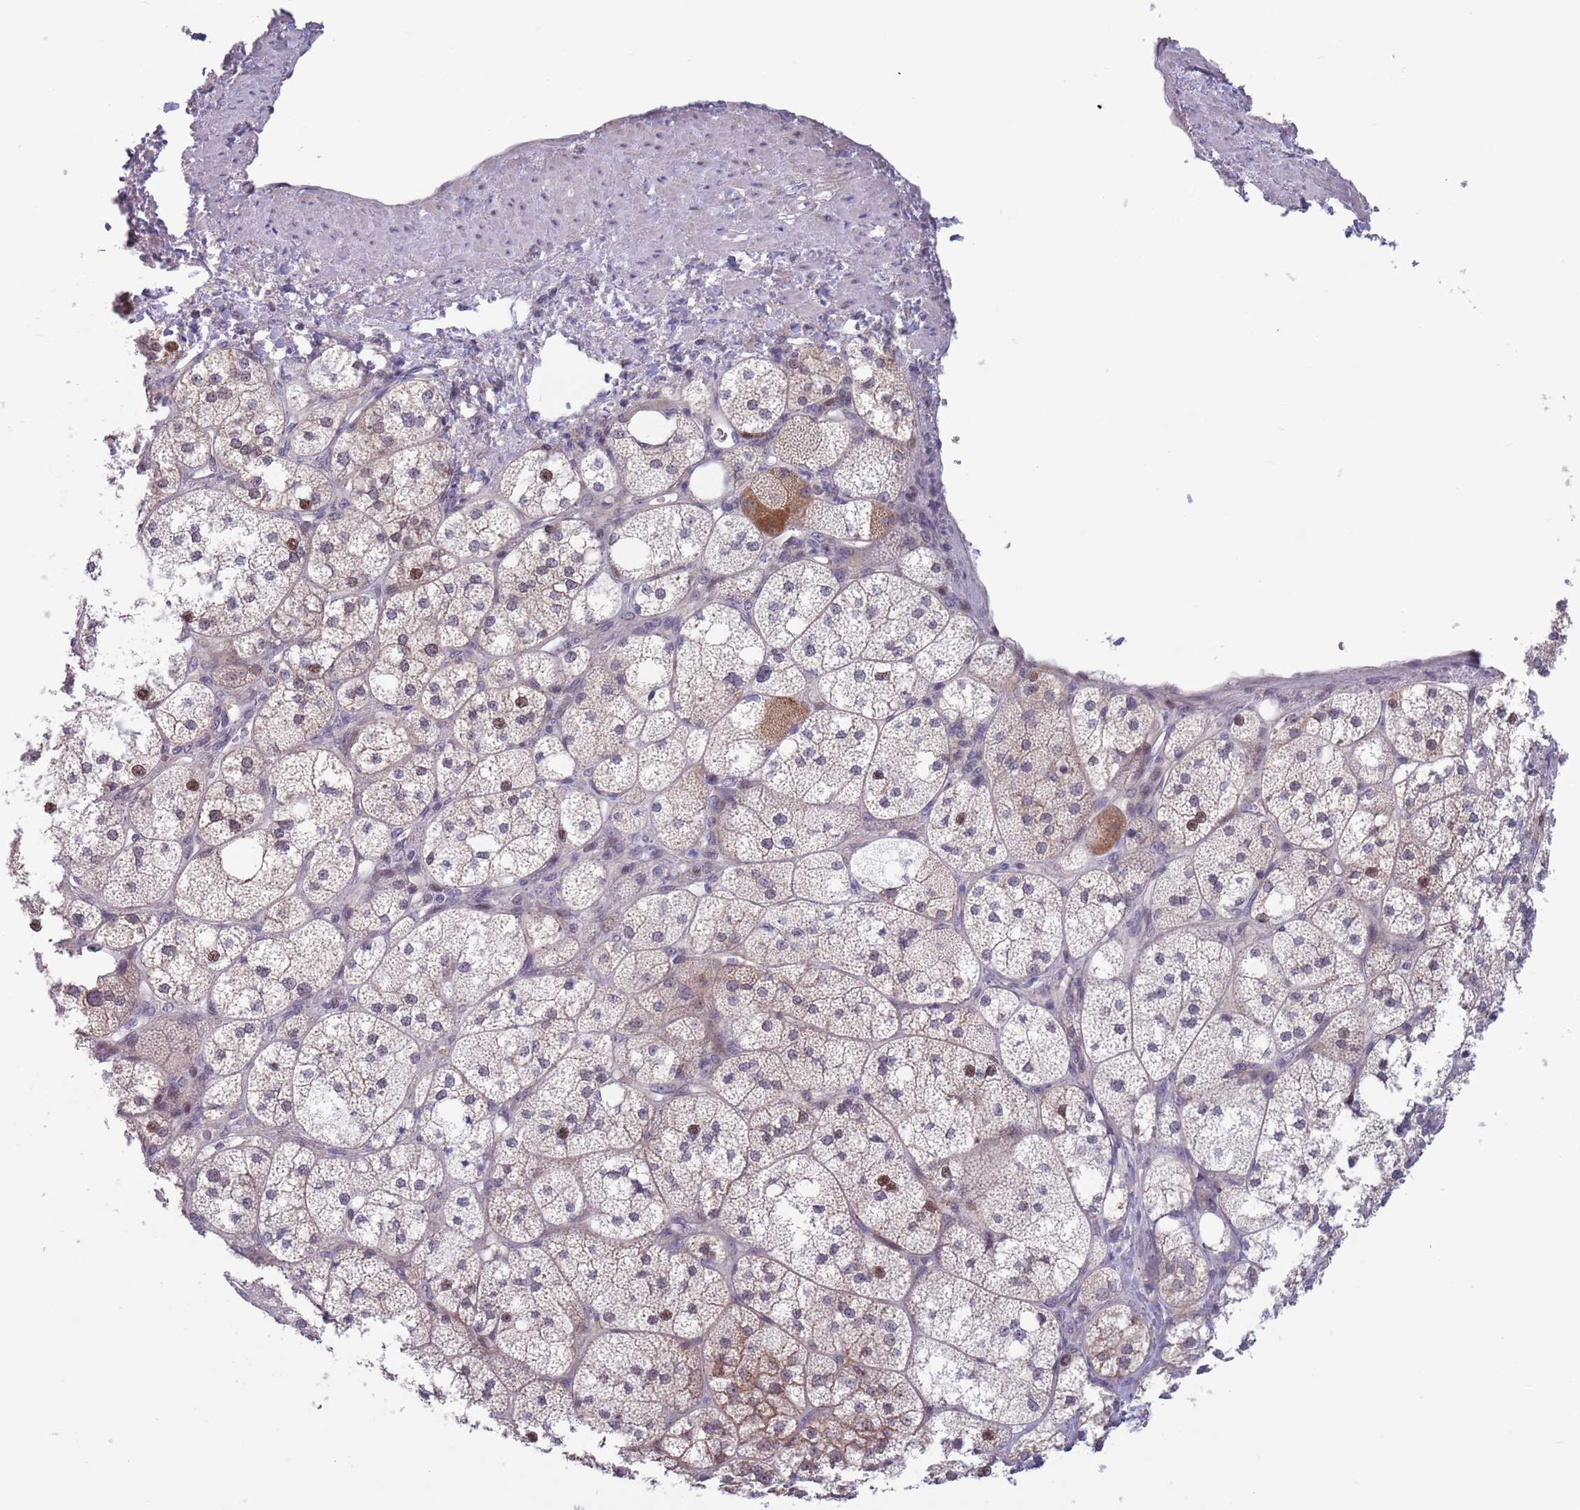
{"staining": {"intensity": "weak", "quantity": "<25%", "location": "cytoplasmic/membranous"}, "tissue": "adrenal gland", "cell_type": "Glandular cells", "image_type": "normal", "snomed": [{"axis": "morphology", "description": "Normal tissue, NOS"}, {"axis": "topography", "description": "Adrenal gland"}], "caption": "The image demonstrates no significant staining in glandular cells of adrenal gland.", "gene": "CLNS1A", "patient": {"sex": "male", "age": 61}}